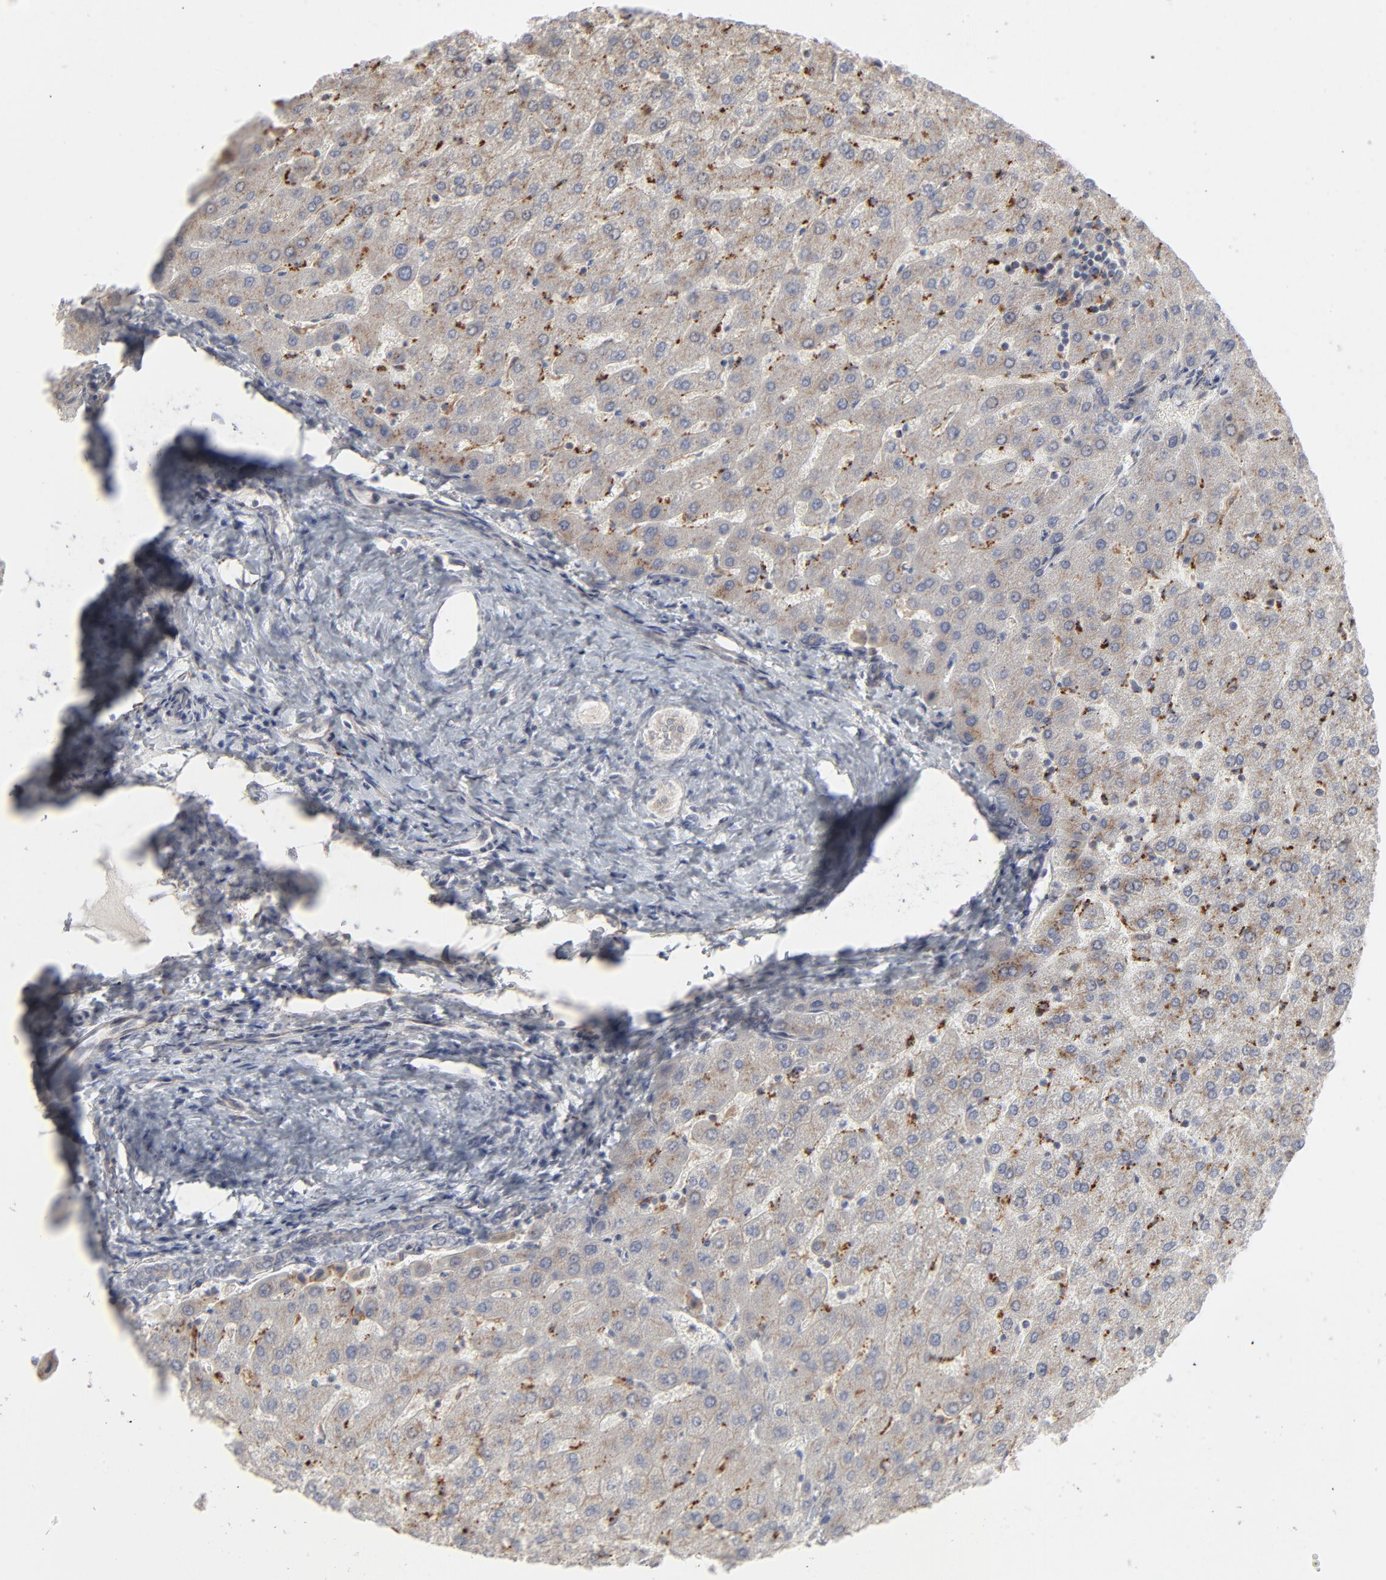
{"staining": {"intensity": "negative", "quantity": "none", "location": "none"}, "tissue": "liver", "cell_type": "Cholangiocytes", "image_type": "normal", "snomed": [{"axis": "morphology", "description": "Normal tissue, NOS"}, {"axis": "morphology", "description": "Fibrosis, NOS"}, {"axis": "topography", "description": "Liver"}], "caption": "This histopathology image is of normal liver stained with immunohistochemistry (IHC) to label a protein in brown with the nuclei are counter-stained blue. There is no expression in cholangiocytes.", "gene": "POMT2", "patient": {"sex": "female", "age": 29}}